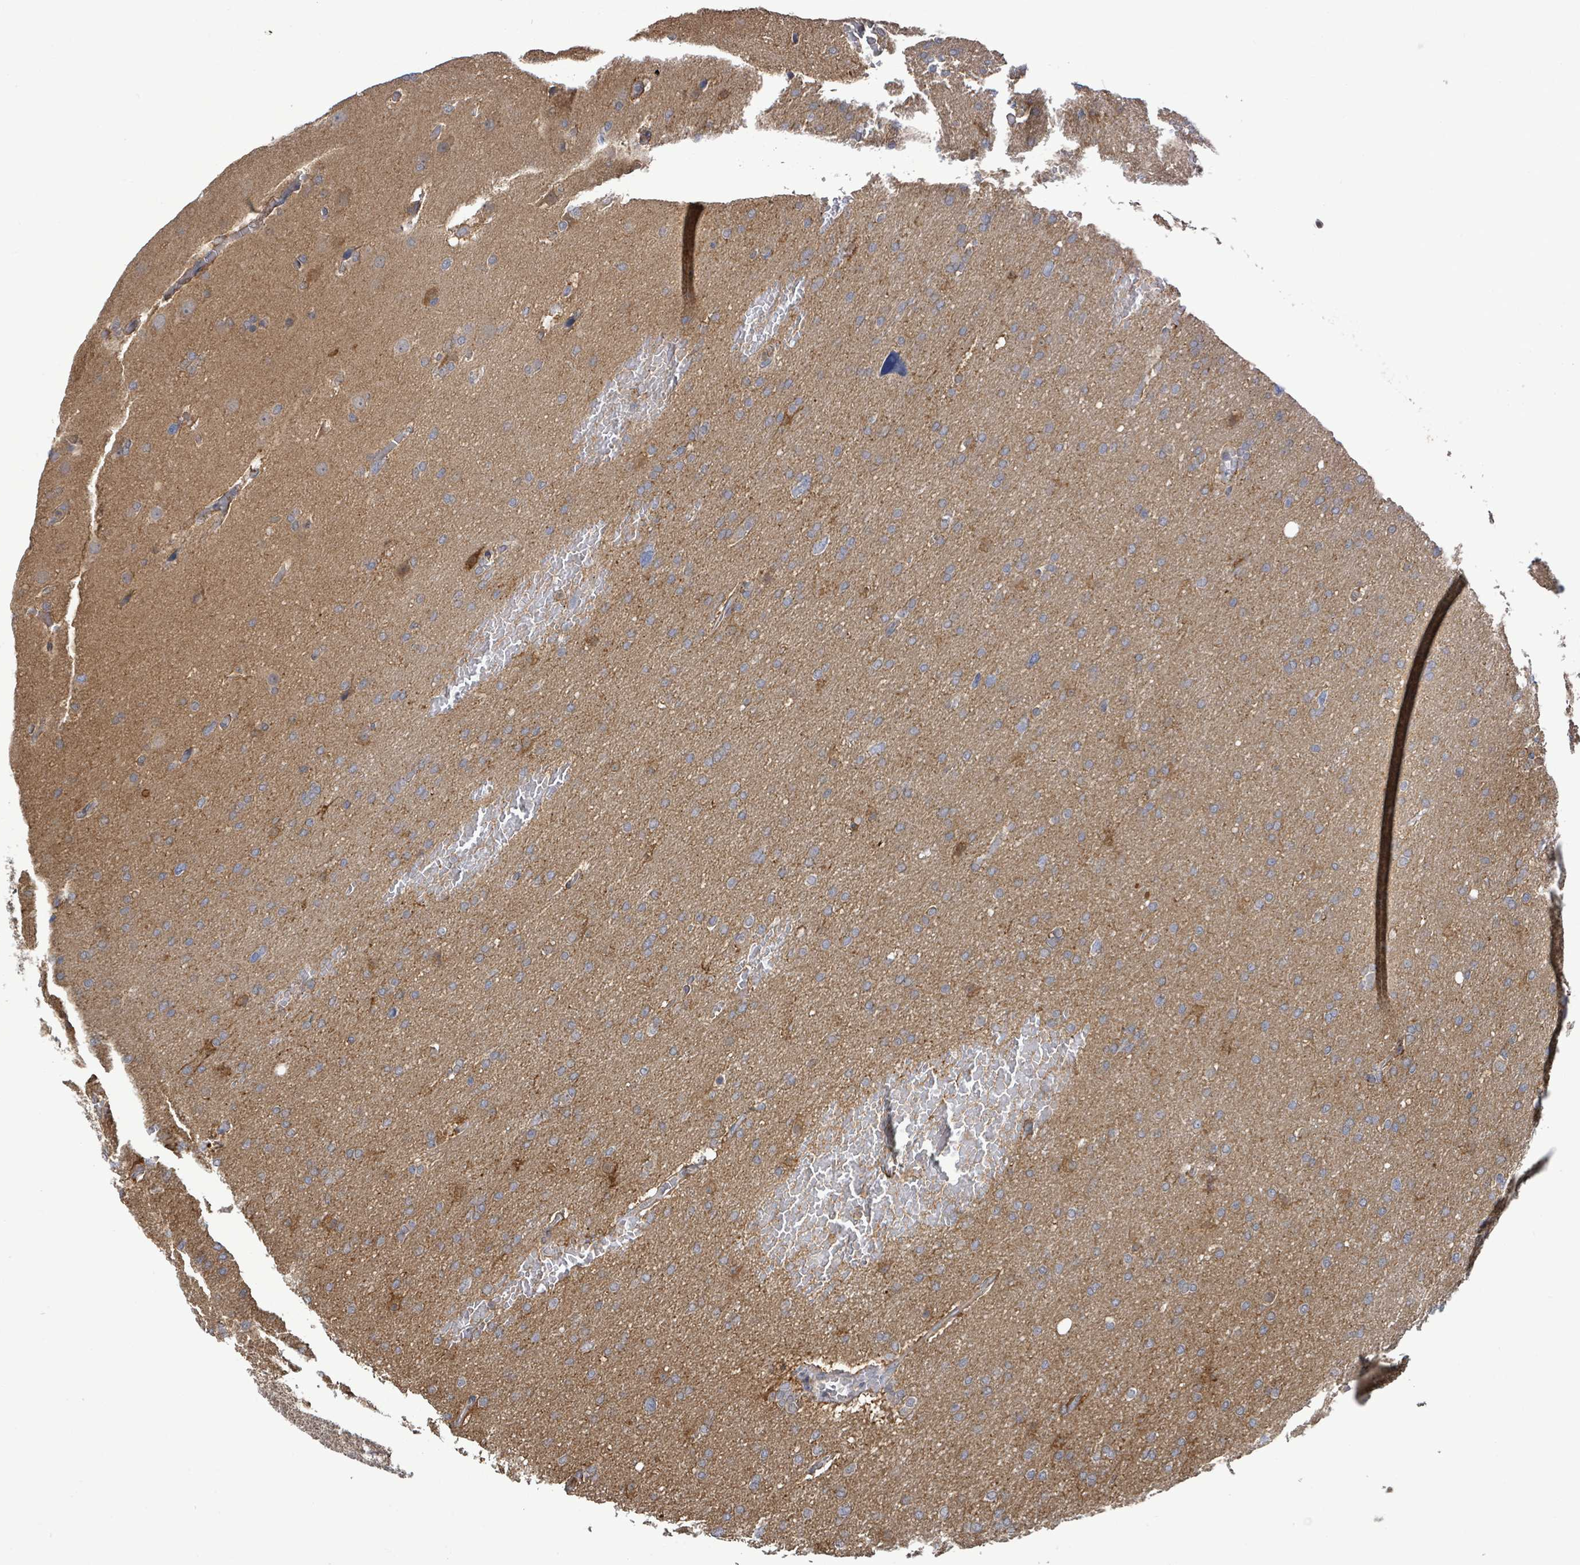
{"staining": {"intensity": "moderate", "quantity": ">75%", "location": "cytoplasmic/membranous"}, "tissue": "glioma", "cell_type": "Tumor cells", "image_type": "cancer", "snomed": [{"axis": "morphology", "description": "Glioma, malignant, High grade"}, {"axis": "topography", "description": "Cerebral cortex"}], "caption": "A brown stain shows moderate cytoplasmic/membranous staining of a protein in human malignant glioma (high-grade) tumor cells.", "gene": "PGAM1", "patient": {"sex": "female", "age": 36}}